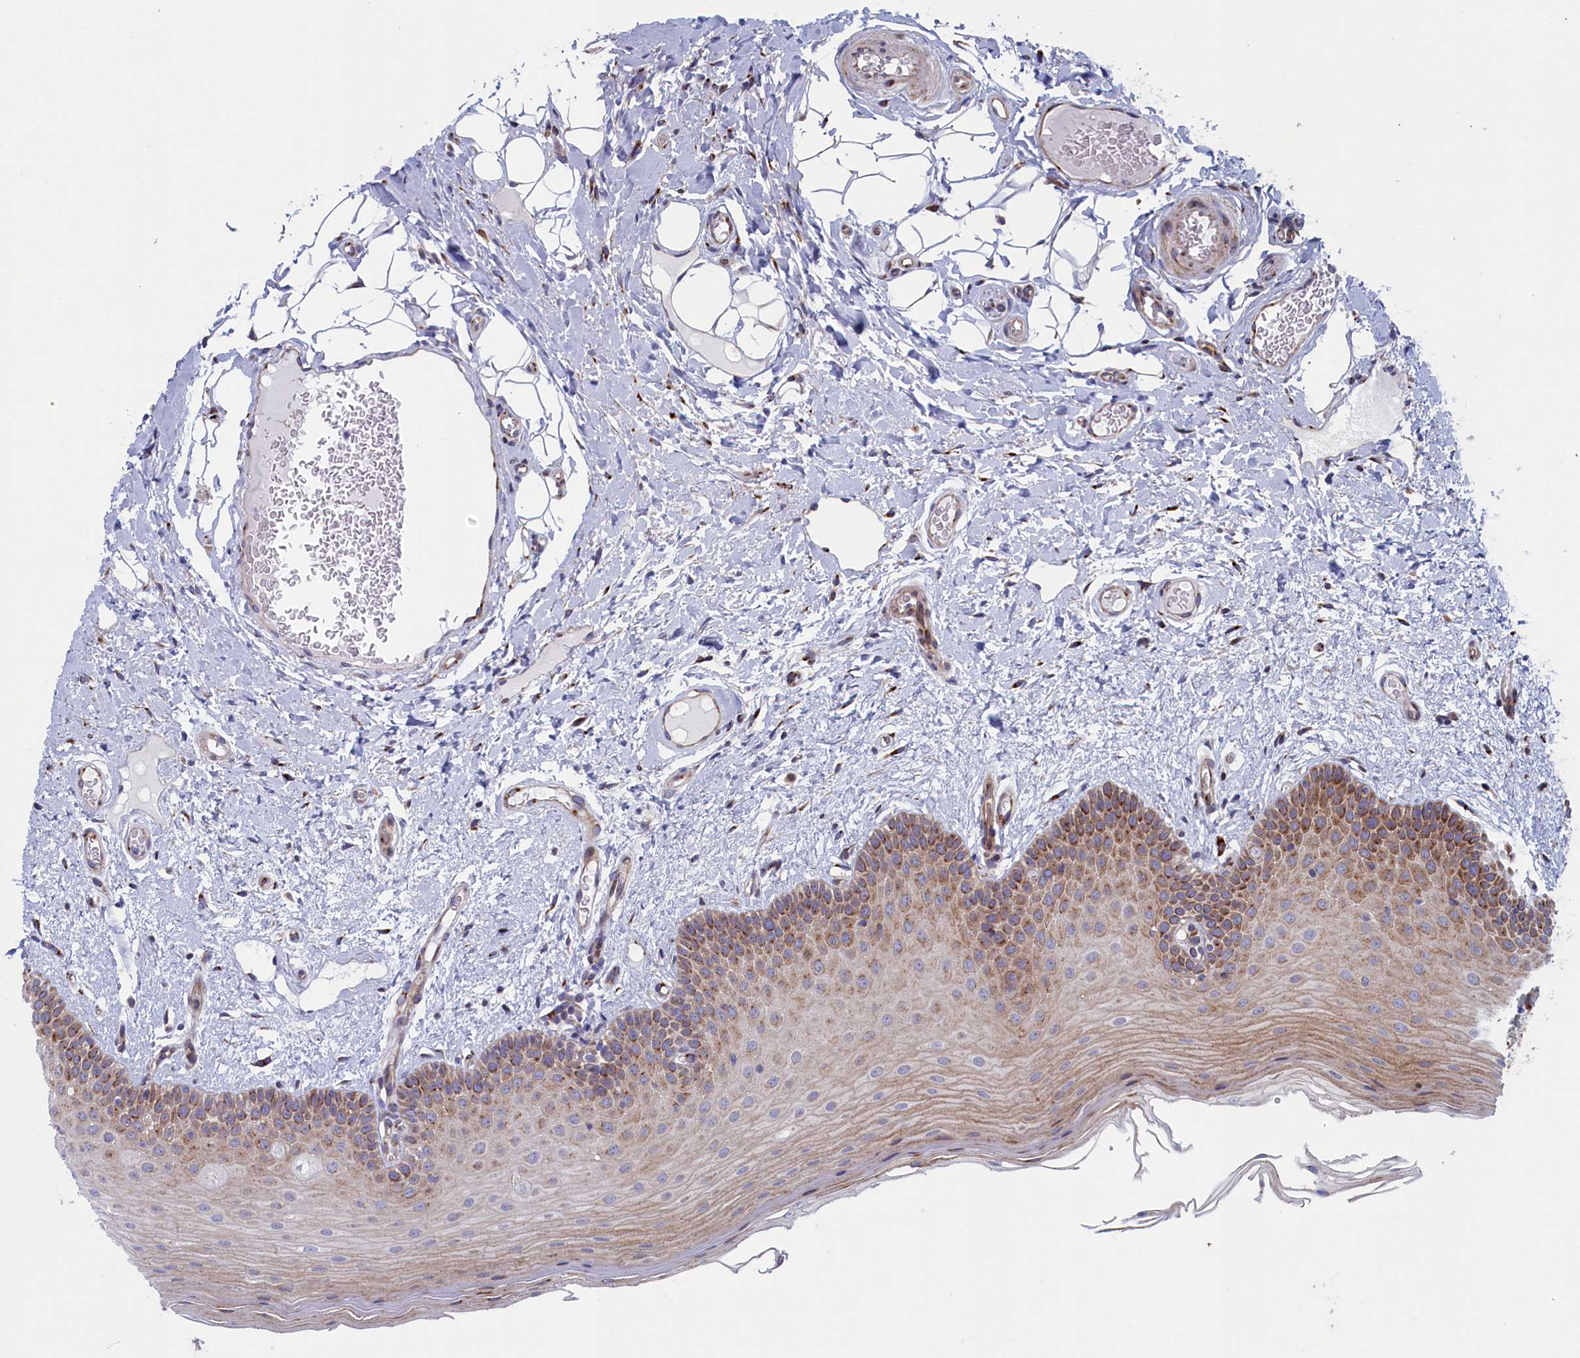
{"staining": {"intensity": "moderate", "quantity": "25%-75%", "location": "cytoplasmic/membranous"}, "tissue": "oral mucosa", "cell_type": "Squamous epithelial cells", "image_type": "normal", "snomed": [{"axis": "morphology", "description": "Normal tissue, NOS"}, {"axis": "topography", "description": "Oral tissue"}, {"axis": "topography", "description": "Tounge, NOS"}], "caption": "The micrograph shows staining of normal oral mucosa, revealing moderate cytoplasmic/membranous protein staining (brown color) within squamous epithelial cells.", "gene": "MTFMT", "patient": {"sex": "male", "age": 47}}